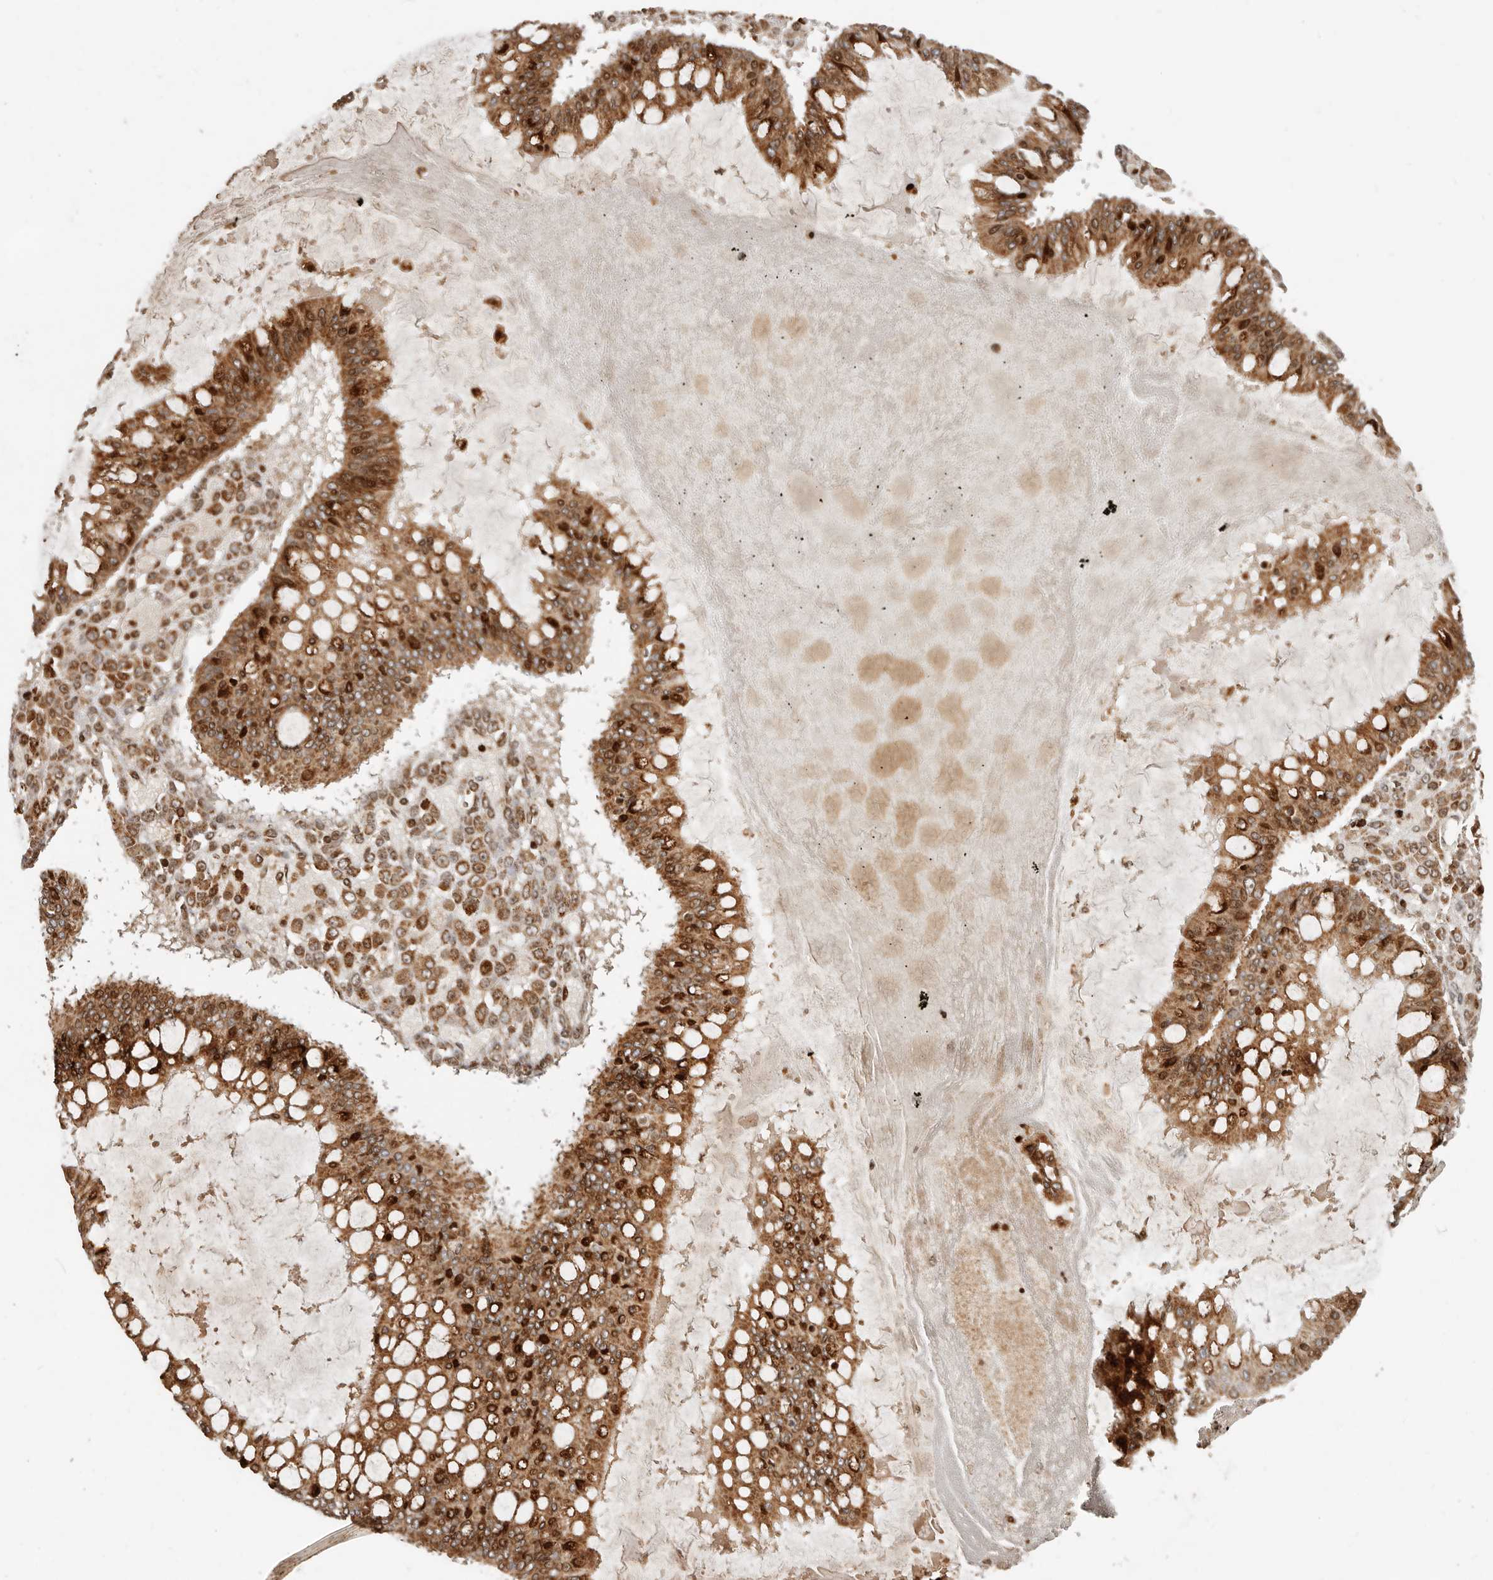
{"staining": {"intensity": "strong", "quantity": ">75%", "location": "cytoplasmic/membranous,nuclear"}, "tissue": "ovarian cancer", "cell_type": "Tumor cells", "image_type": "cancer", "snomed": [{"axis": "morphology", "description": "Cystadenocarcinoma, mucinous, NOS"}, {"axis": "topography", "description": "Ovary"}], "caption": "IHC (DAB) staining of ovarian cancer (mucinous cystadenocarcinoma) exhibits strong cytoplasmic/membranous and nuclear protein positivity in approximately >75% of tumor cells.", "gene": "TRIM4", "patient": {"sex": "female", "age": 73}}